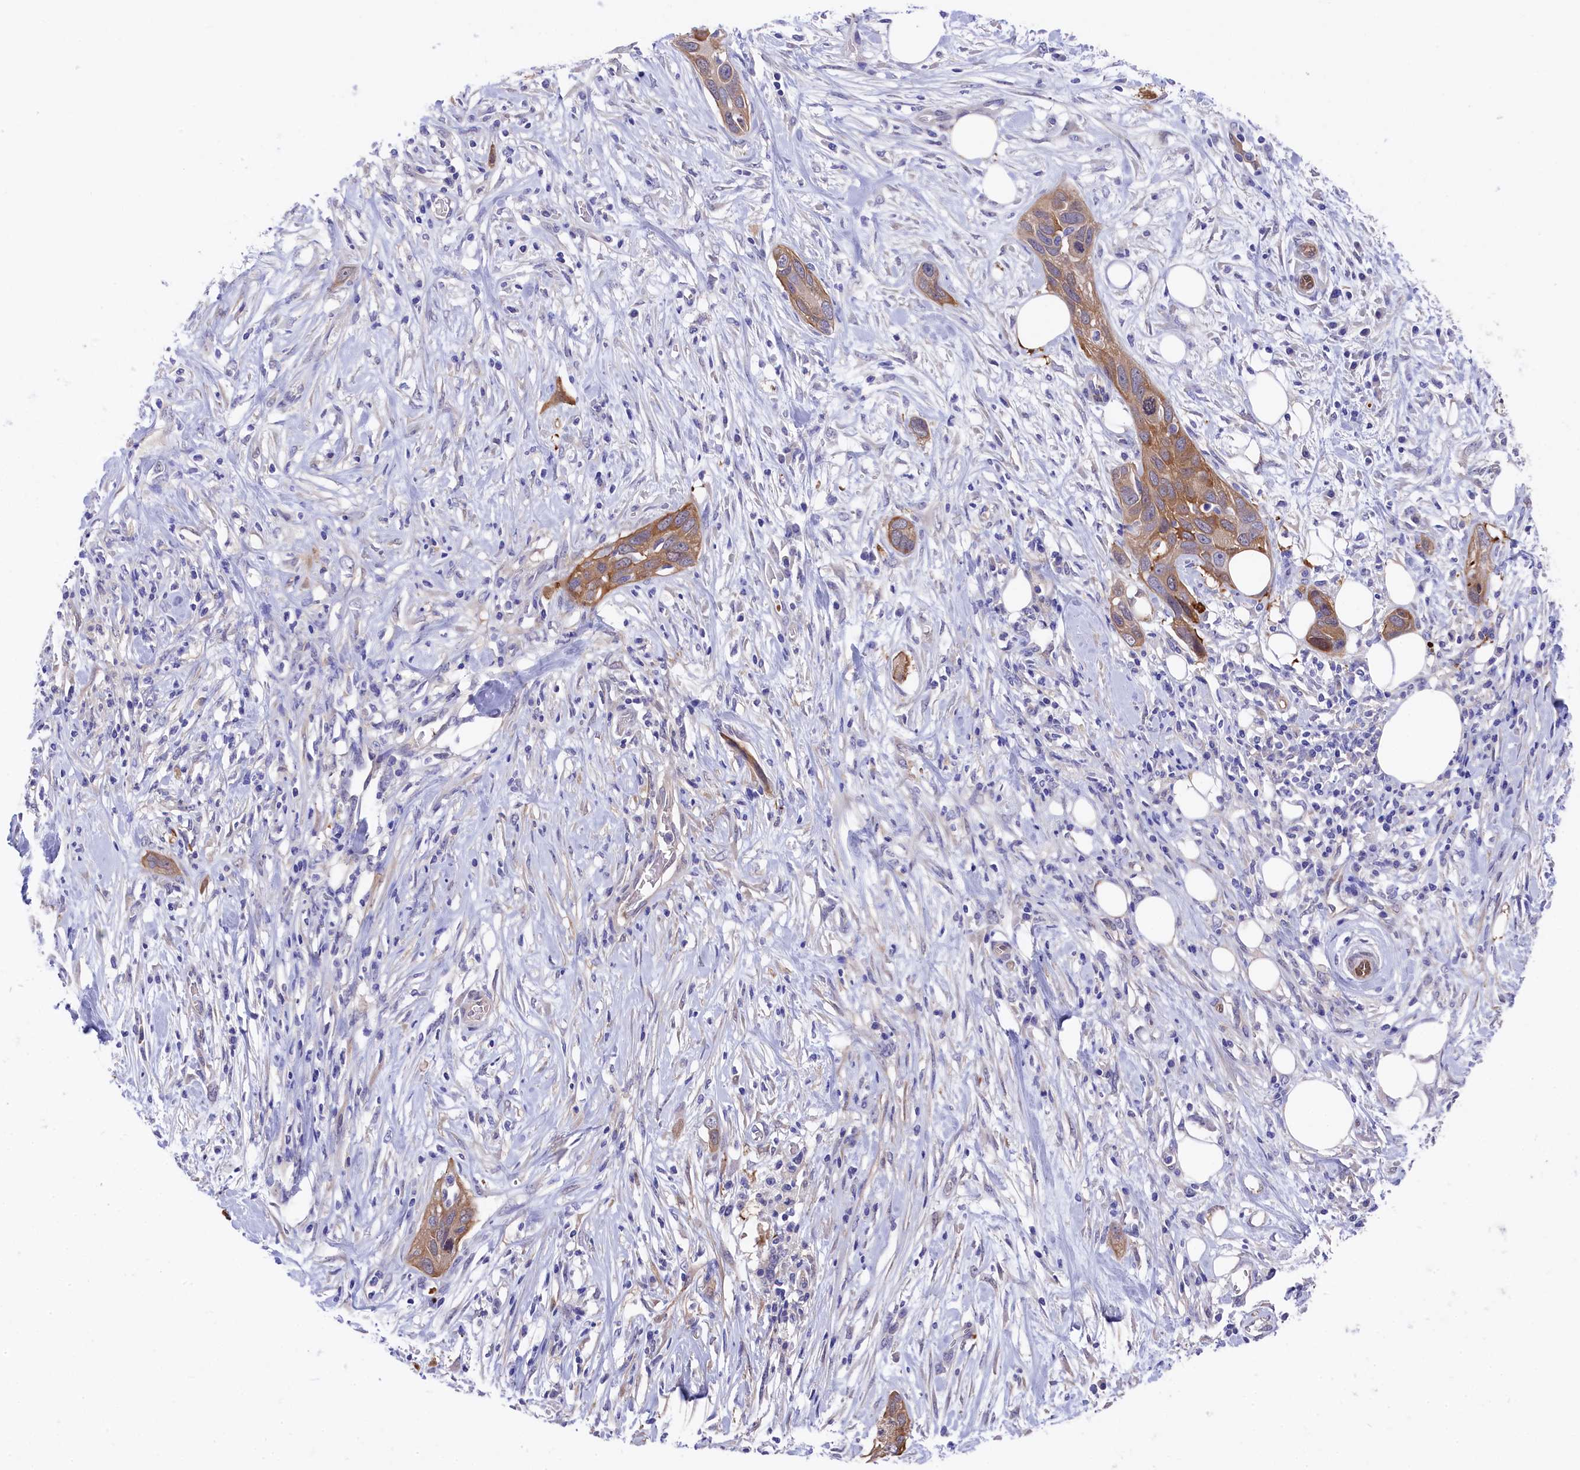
{"staining": {"intensity": "moderate", "quantity": ">75%", "location": "cytoplasmic/membranous"}, "tissue": "pancreatic cancer", "cell_type": "Tumor cells", "image_type": "cancer", "snomed": [{"axis": "morphology", "description": "Adenocarcinoma, NOS"}, {"axis": "topography", "description": "Pancreas"}], "caption": "IHC (DAB (3,3'-diaminobenzidine)) staining of human pancreatic cancer (adenocarcinoma) demonstrates moderate cytoplasmic/membranous protein staining in approximately >75% of tumor cells.", "gene": "LHFPL4", "patient": {"sex": "female", "age": 60}}